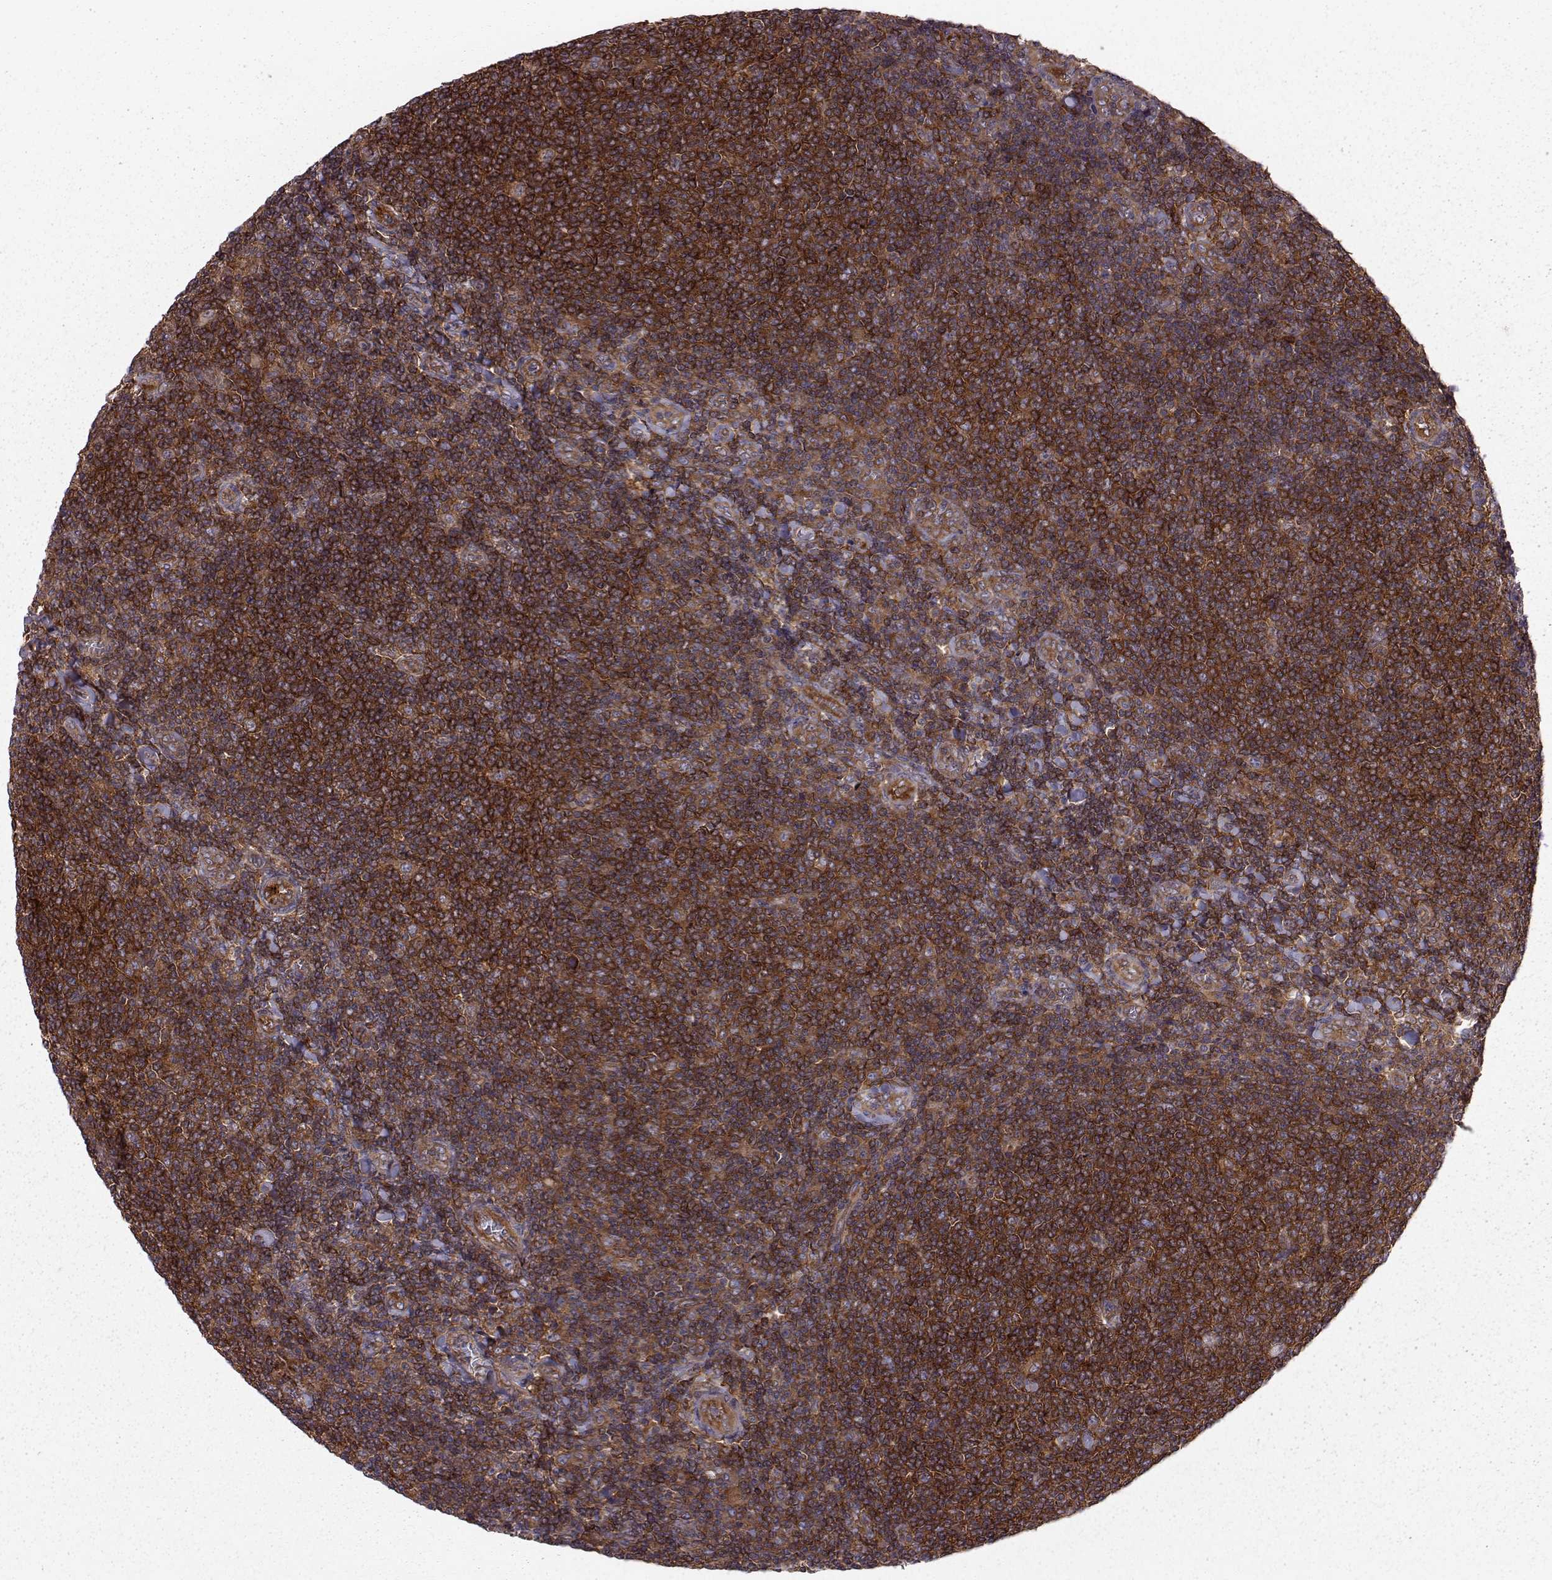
{"staining": {"intensity": "strong", "quantity": ">75%", "location": "cytoplasmic/membranous"}, "tissue": "lymphoma", "cell_type": "Tumor cells", "image_type": "cancer", "snomed": [{"axis": "morphology", "description": "Malignant lymphoma, non-Hodgkin's type, Low grade"}, {"axis": "topography", "description": "Lymph node"}], "caption": "Malignant lymphoma, non-Hodgkin's type (low-grade) was stained to show a protein in brown. There is high levels of strong cytoplasmic/membranous positivity in about >75% of tumor cells. The staining was performed using DAB to visualize the protein expression in brown, while the nuclei were stained in blue with hematoxylin (Magnification: 20x).", "gene": "RABGAP1", "patient": {"sex": "male", "age": 52}}